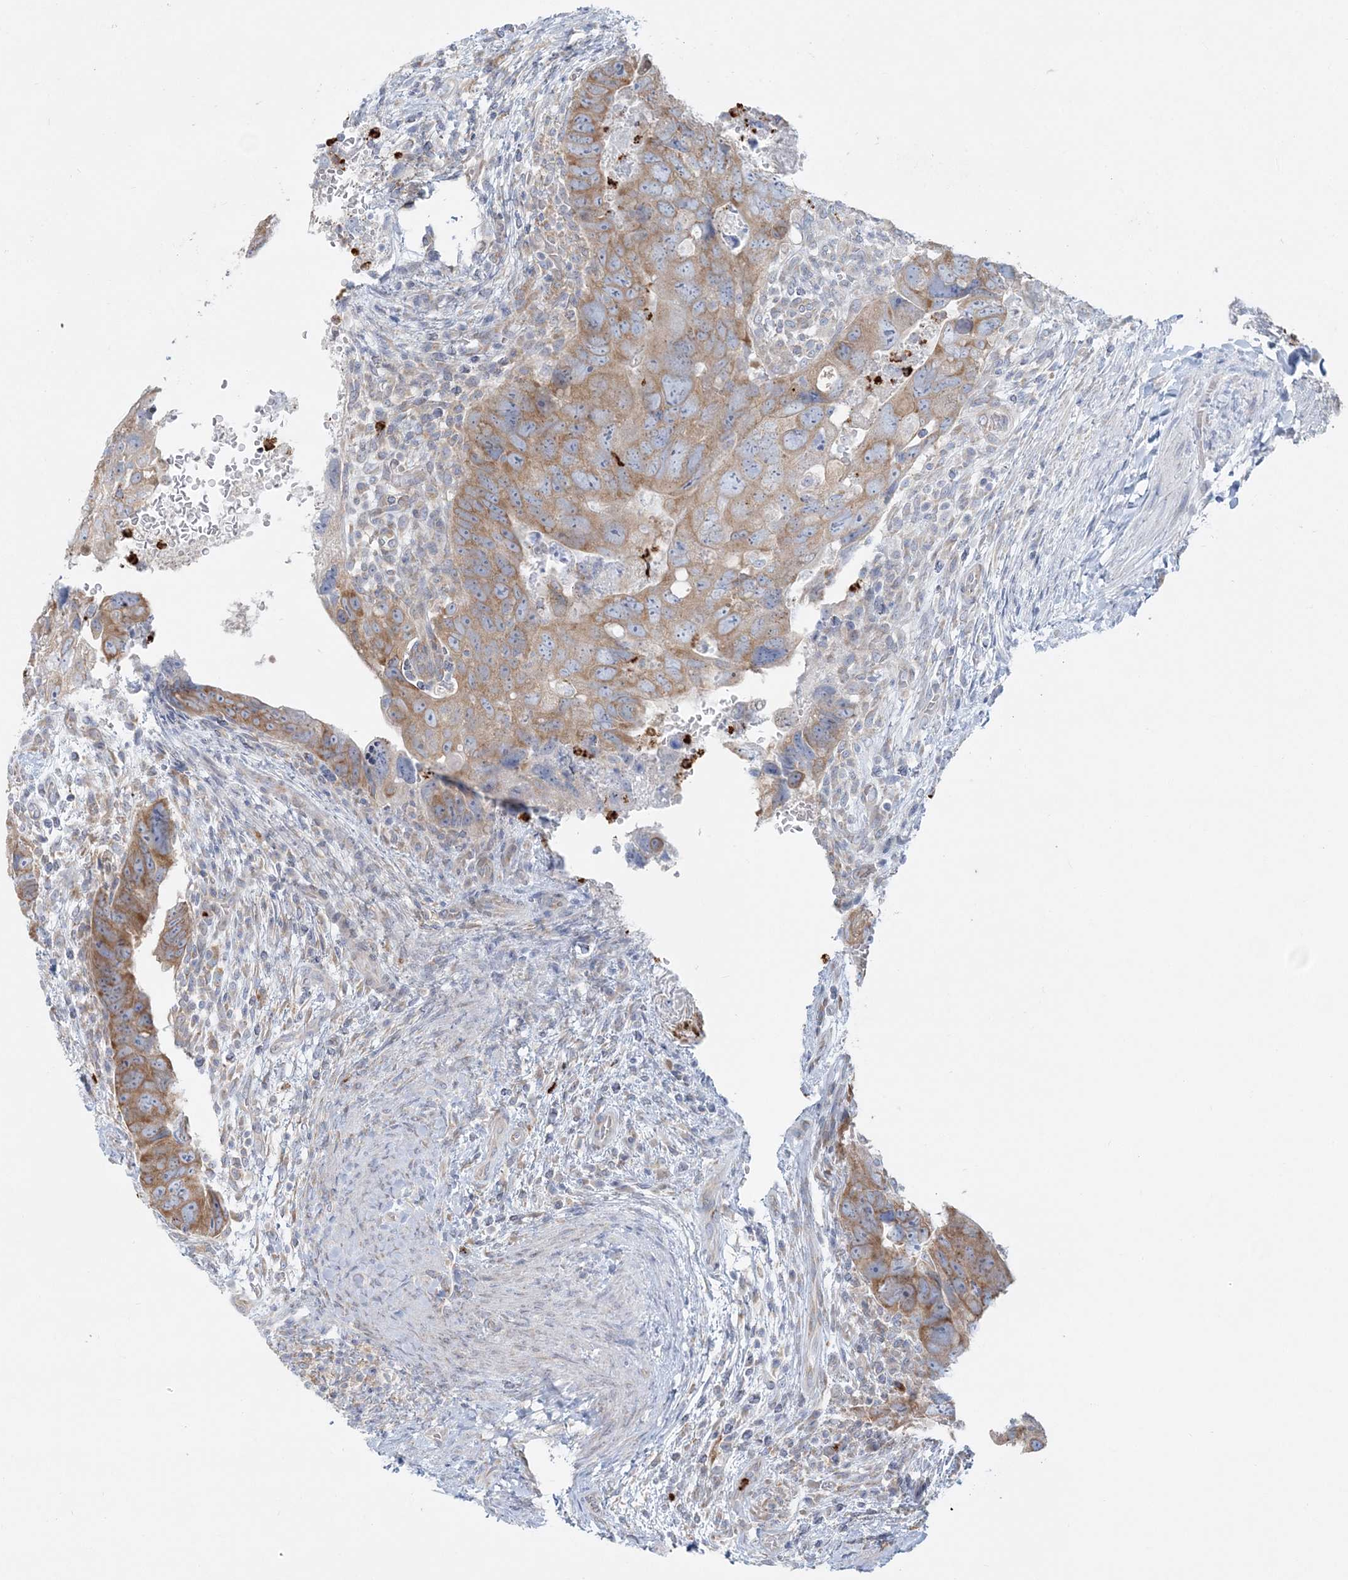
{"staining": {"intensity": "moderate", "quantity": ">75%", "location": "cytoplasmic/membranous"}, "tissue": "colorectal cancer", "cell_type": "Tumor cells", "image_type": "cancer", "snomed": [{"axis": "morphology", "description": "Adenocarcinoma, NOS"}, {"axis": "topography", "description": "Rectum"}], "caption": "The image displays staining of colorectal cancer (adenocarcinoma), revealing moderate cytoplasmic/membranous protein expression (brown color) within tumor cells.", "gene": "CCNJ", "patient": {"sex": "male", "age": 59}}